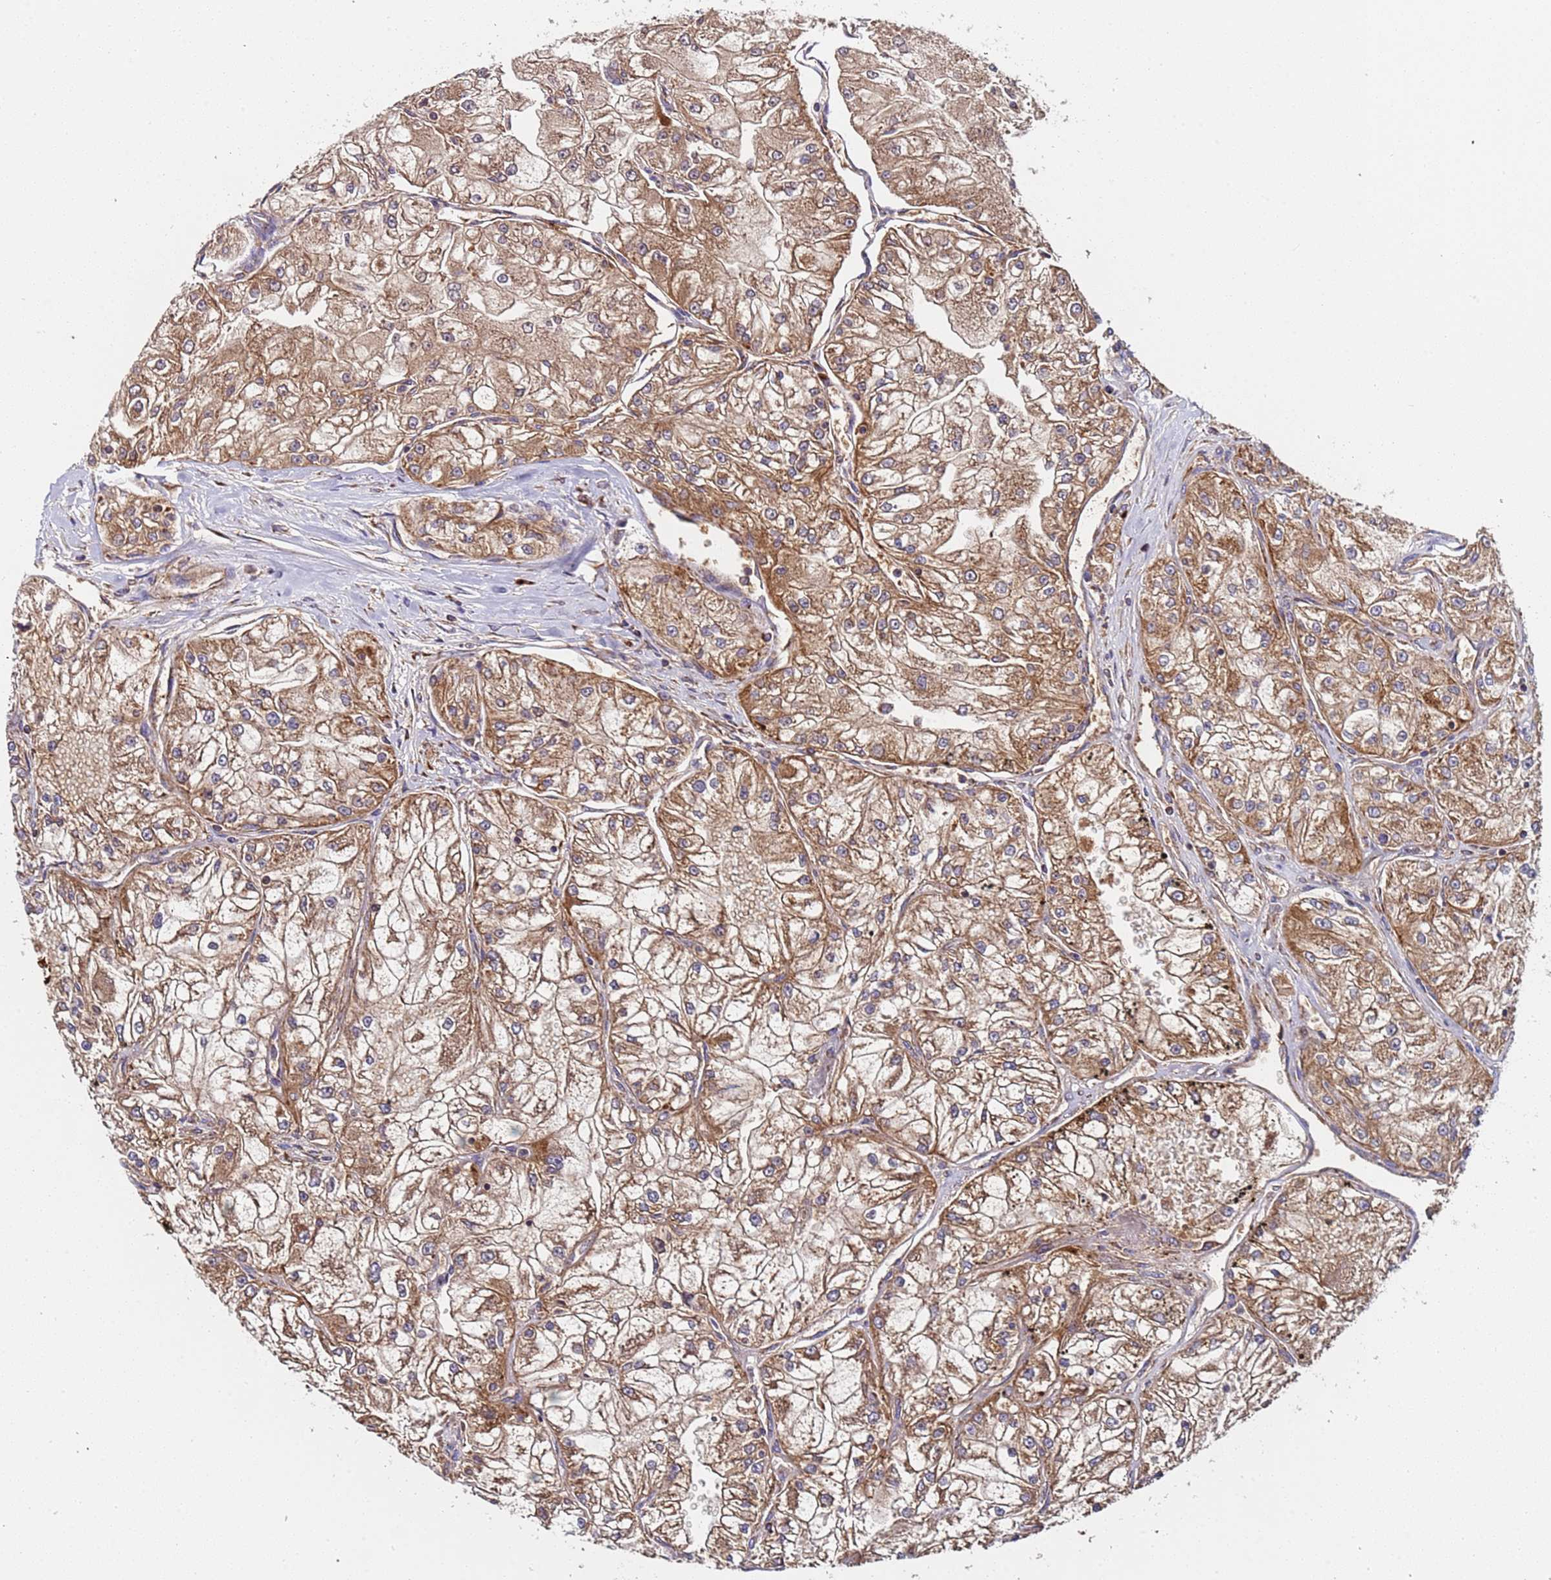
{"staining": {"intensity": "moderate", "quantity": ">75%", "location": "cytoplasmic/membranous"}, "tissue": "renal cancer", "cell_type": "Tumor cells", "image_type": "cancer", "snomed": [{"axis": "morphology", "description": "Adenocarcinoma, NOS"}, {"axis": "topography", "description": "Kidney"}], "caption": "Protein expression analysis of renal cancer (adenocarcinoma) demonstrates moderate cytoplasmic/membranous expression in about >75% of tumor cells. (DAB IHC with brightfield microscopy, high magnification).", "gene": "TMEM126A", "patient": {"sex": "female", "age": 72}}